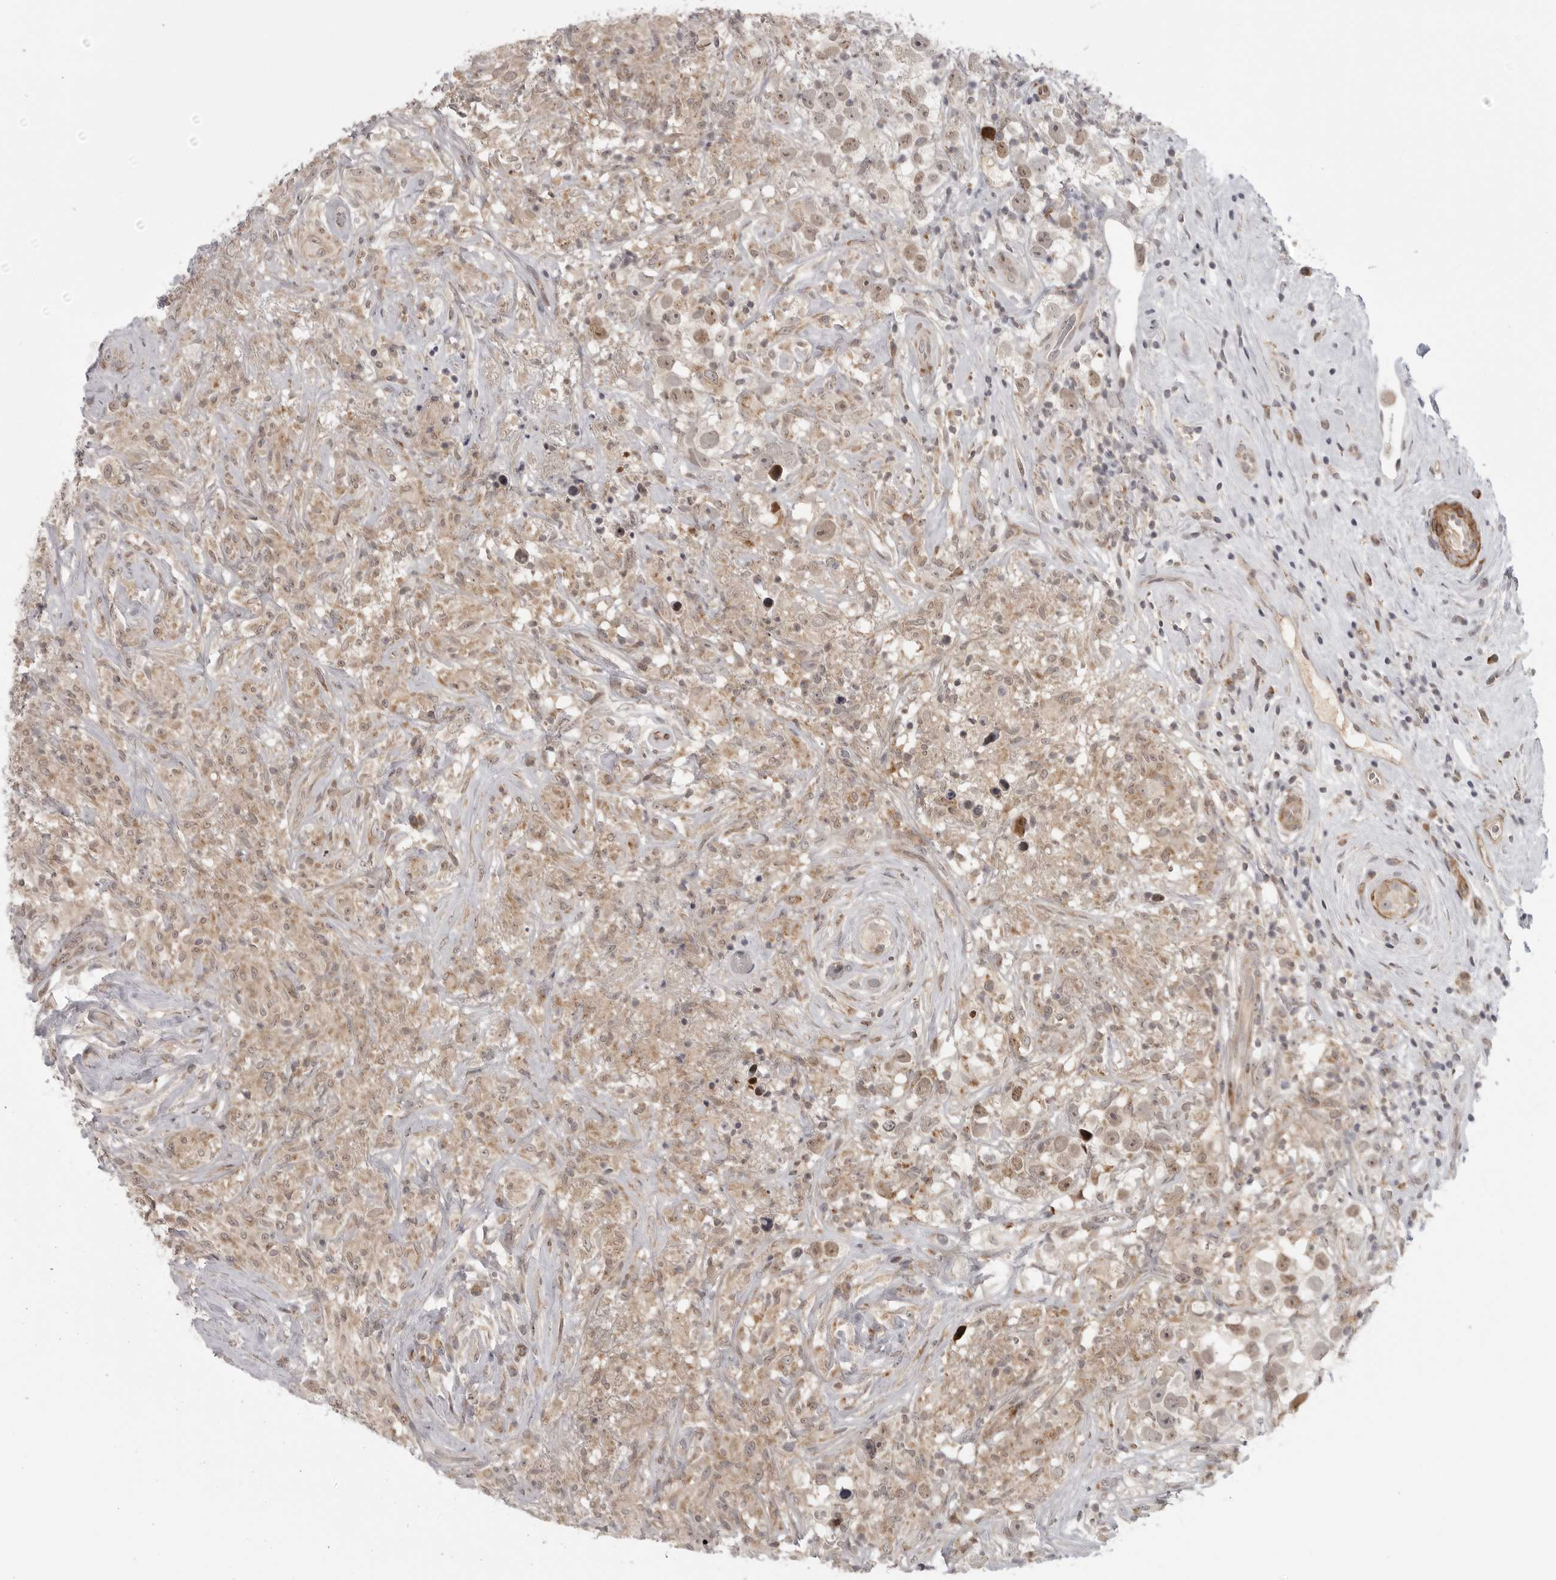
{"staining": {"intensity": "moderate", "quantity": "<25%", "location": "nuclear"}, "tissue": "testis cancer", "cell_type": "Tumor cells", "image_type": "cancer", "snomed": [{"axis": "morphology", "description": "Seminoma, NOS"}, {"axis": "topography", "description": "Testis"}], "caption": "Testis seminoma tissue demonstrates moderate nuclear positivity in about <25% of tumor cells", "gene": "TUT4", "patient": {"sex": "male", "age": 49}}